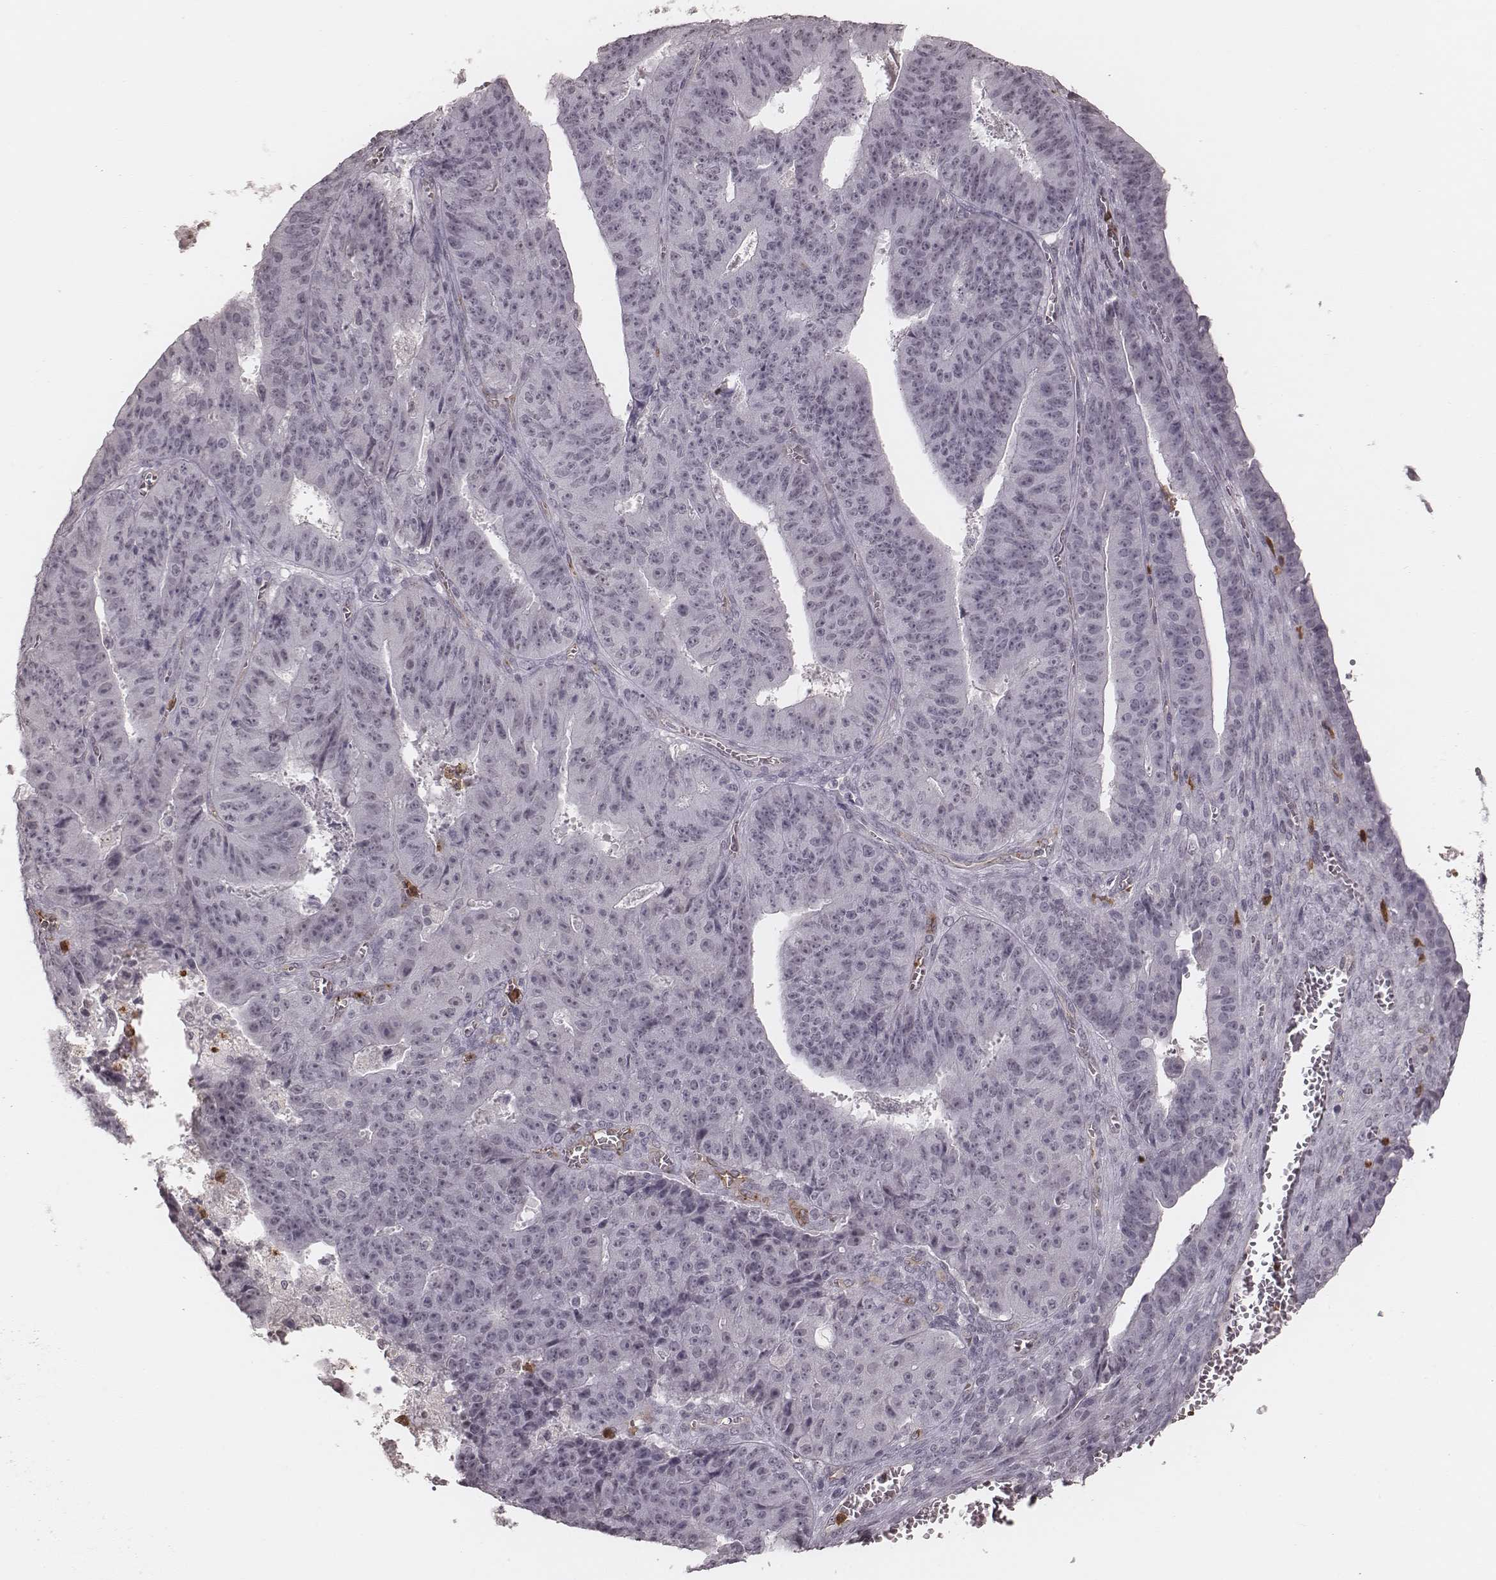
{"staining": {"intensity": "negative", "quantity": "none", "location": "none"}, "tissue": "ovarian cancer", "cell_type": "Tumor cells", "image_type": "cancer", "snomed": [{"axis": "morphology", "description": "Carcinoma, endometroid"}, {"axis": "topography", "description": "Ovary"}], "caption": "Tumor cells show no significant protein expression in ovarian cancer.", "gene": "KITLG", "patient": {"sex": "female", "age": 42}}